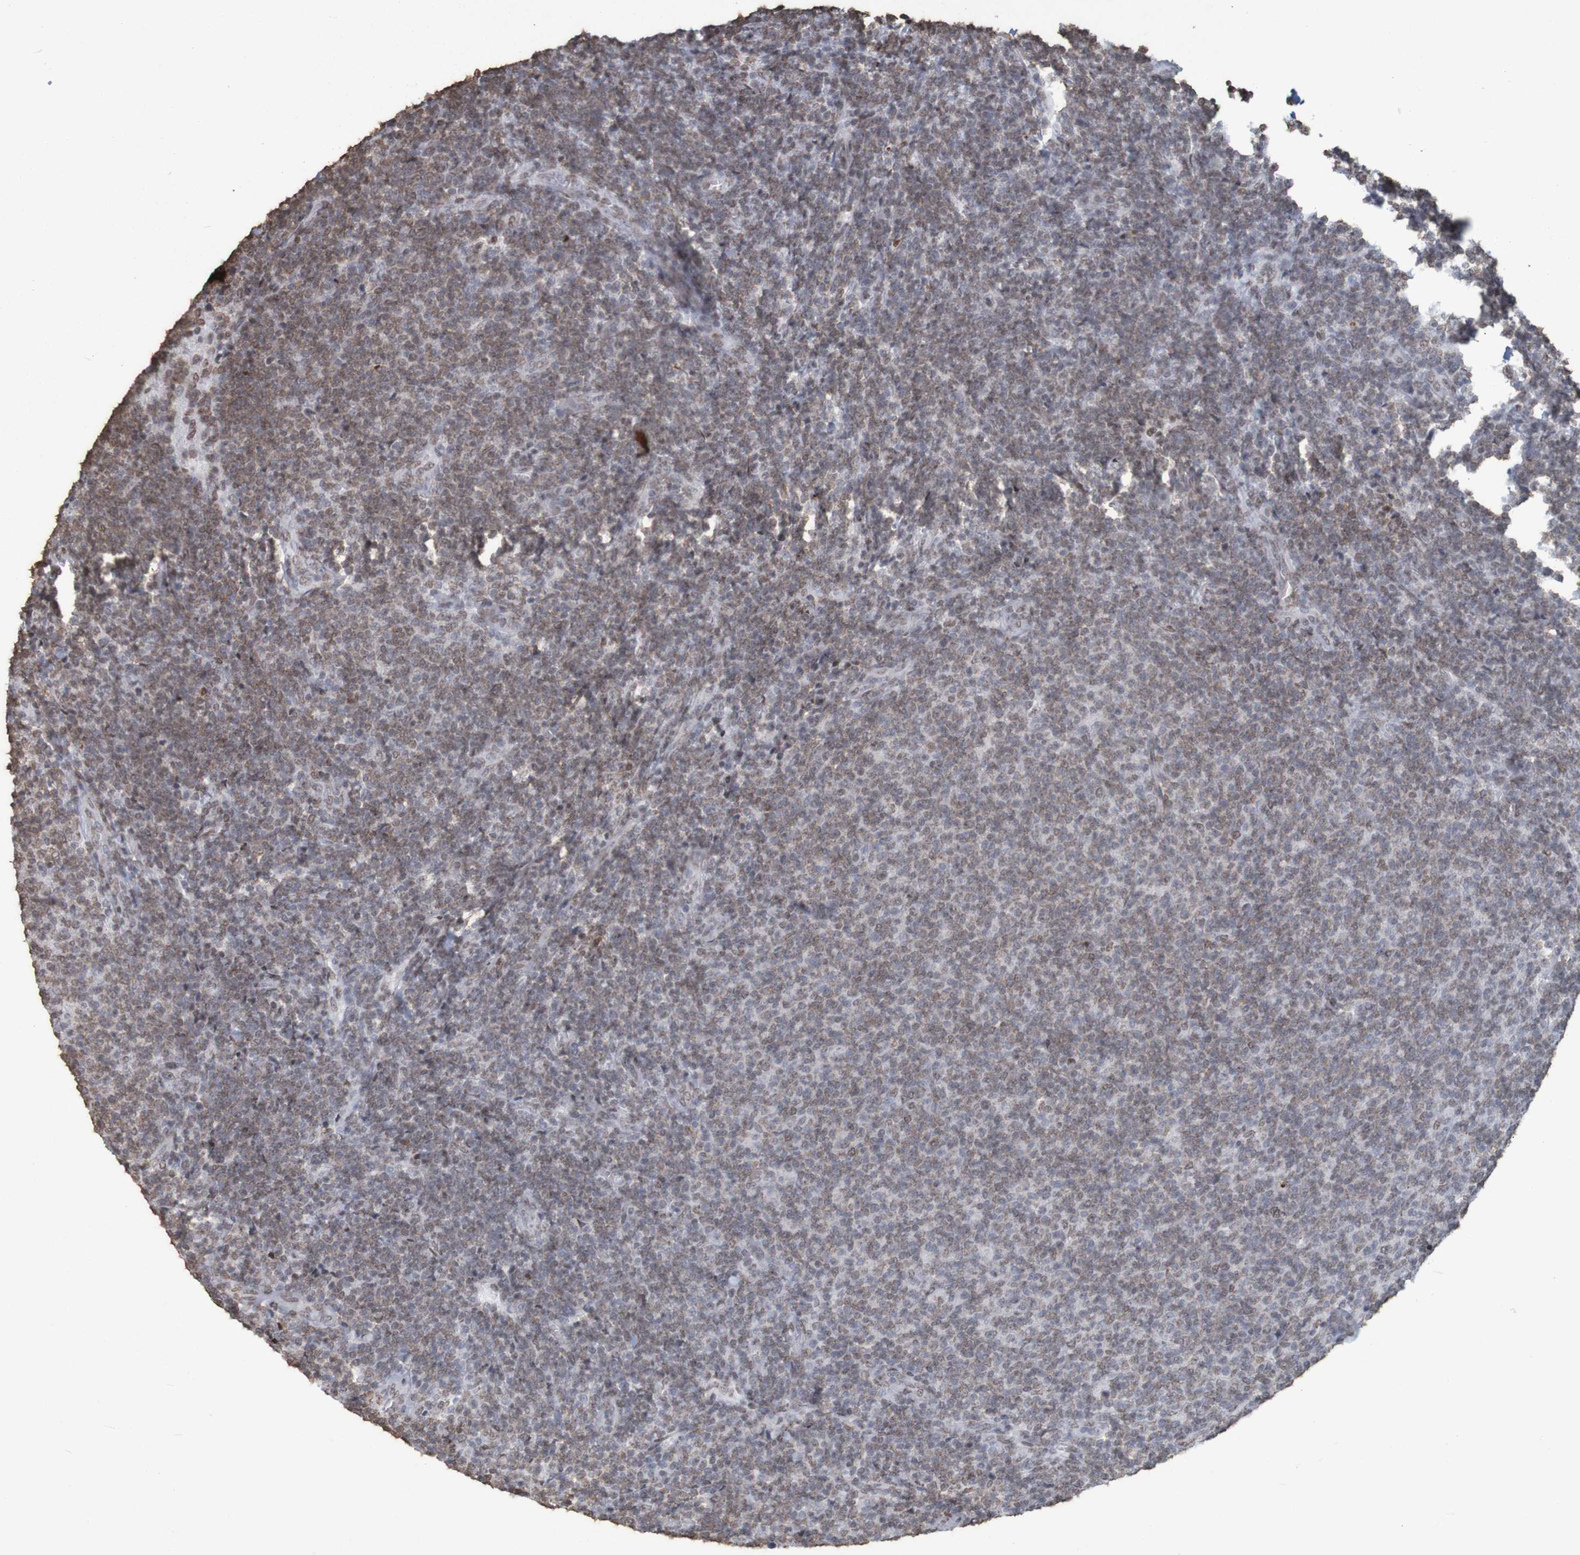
{"staining": {"intensity": "weak", "quantity": ">75%", "location": "nuclear"}, "tissue": "lymphoma", "cell_type": "Tumor cells", "image_type": "cancer", "snomed": [{"axis": "morphology", "description": "Malignant lymphoma, non-Hodgkin's type, Low grade"}, {"axis": "topography", "description": "Lymph node"}], "caption": "An immunohistochemistry (IHC) micrograph of neoplastic tissue is shown. Protein staining in brown labels weak nuclear positivity in malignant lymphoma, non-Hodgkin's type (low-grade) within tumor cells.", "gene": "GFI1", "patient": {"sex": "male", "age": 66}}